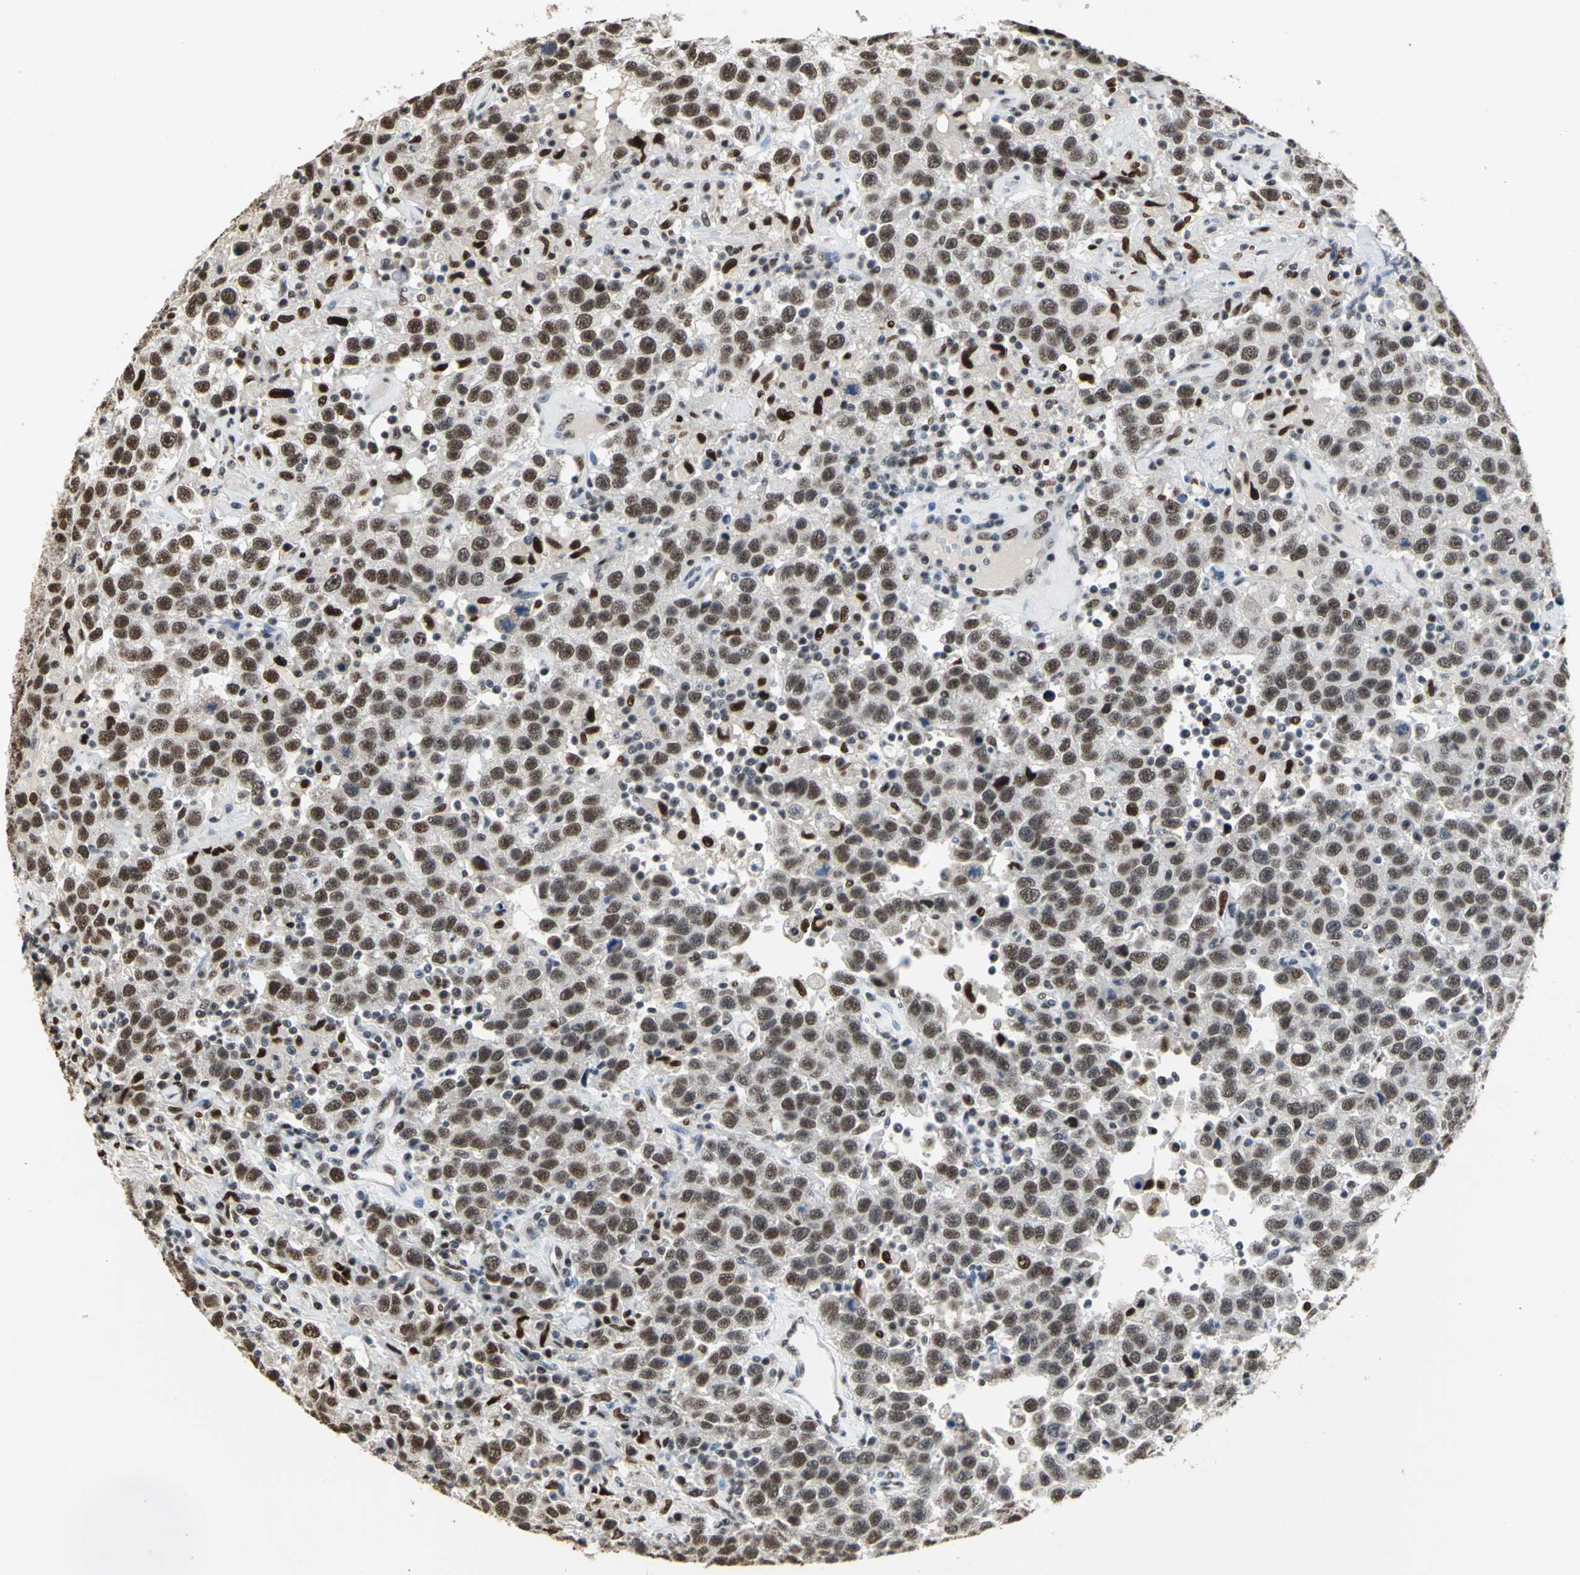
{"staining": {"intensity": "strong", "quantity": ">75%", "location": "nuclear"}, "tissue": "testis cancer", "cell_type": "Tumor cells", "image_type": "cancer", "snomed": [{"axis": "morphology", "description": "Seminoma, NOS"}, {"axis": "topography", "description": "Testis"}], "caption": "Seminoma (testis) tissue reveals strong nuclear expression in approximately >75% of tumor cells", "gene": "CCDC88C", "patient": {"sex": "male", "age": 41}}